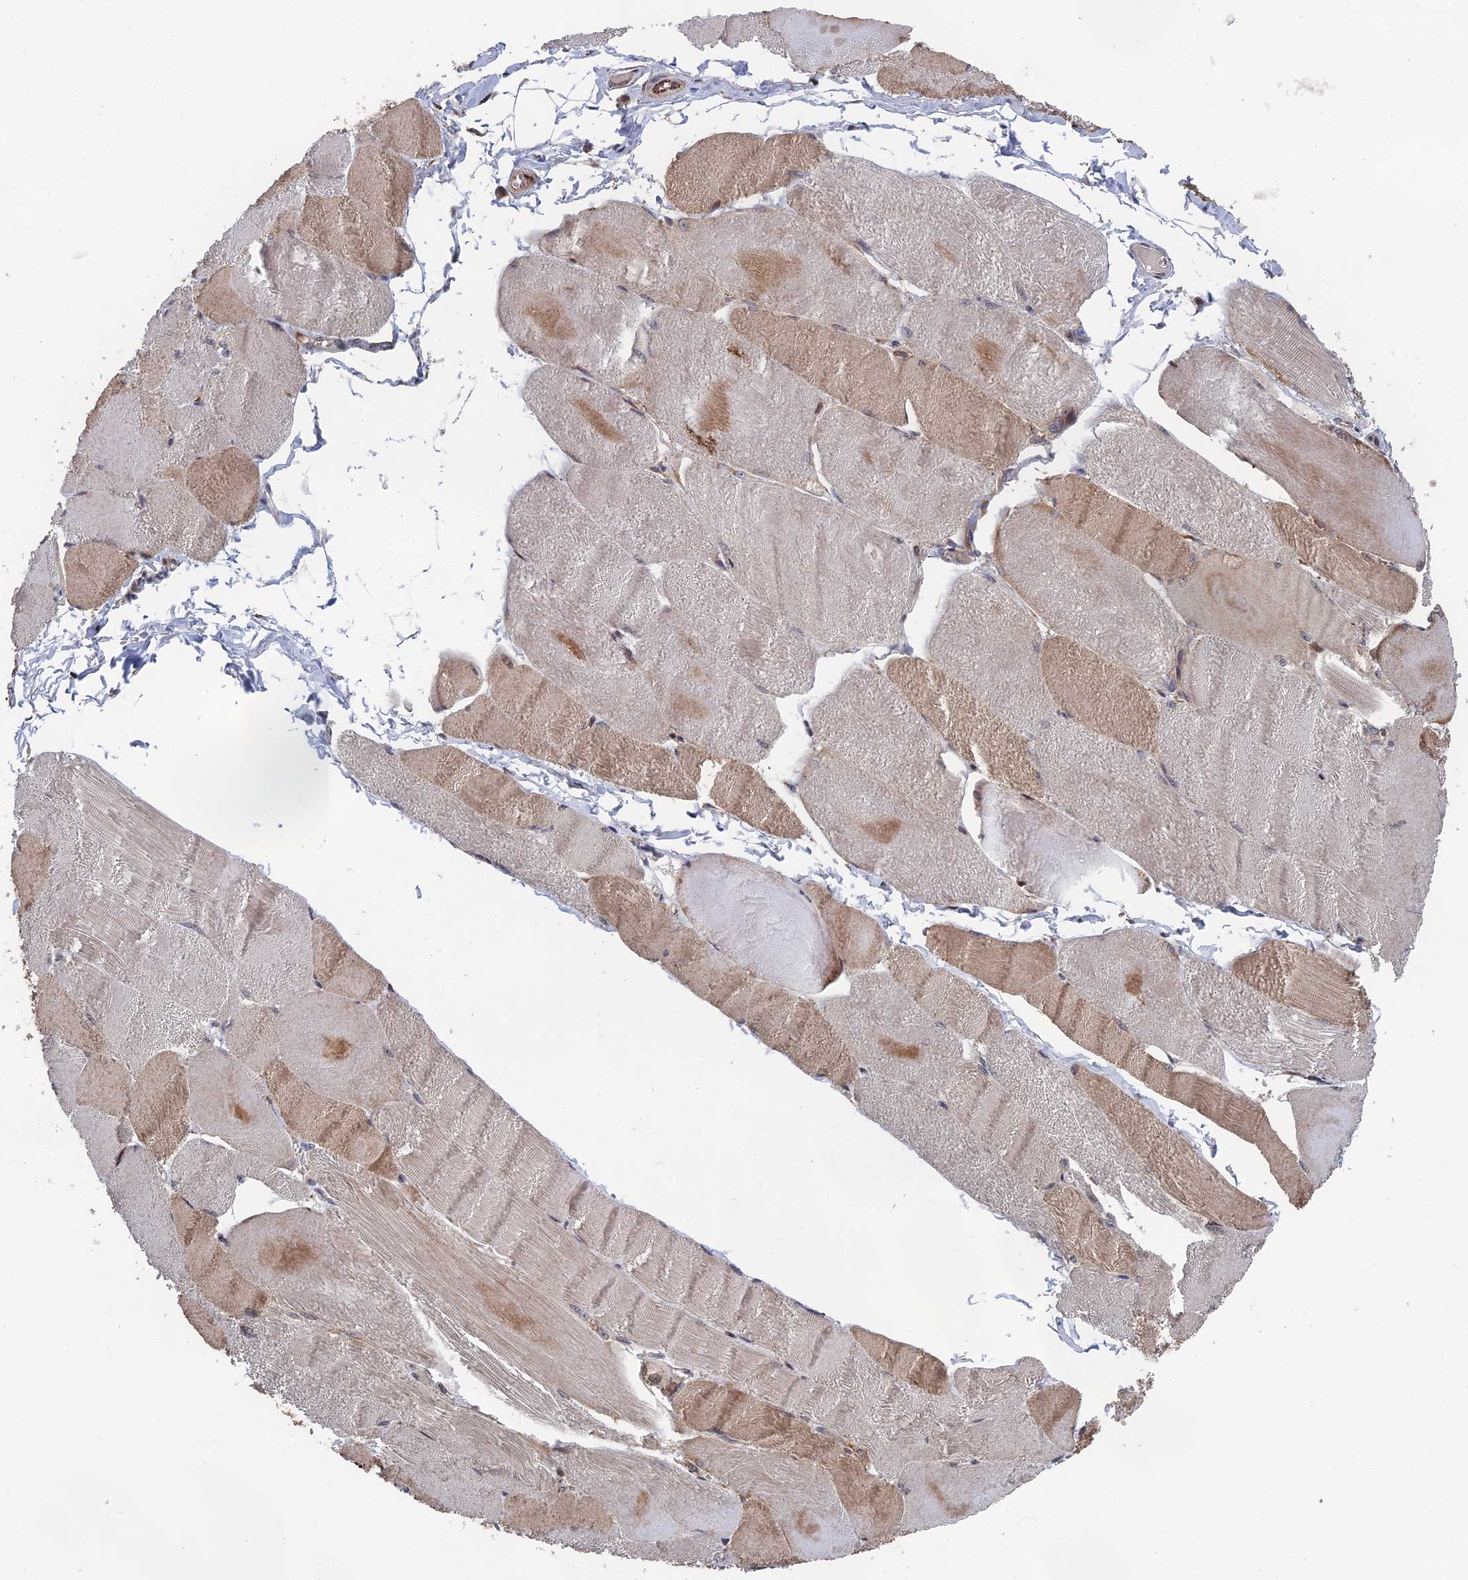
{"staining": {"intensity": "moderate", "quantity": "25%-75%", "location": "cytoplasmic/membranous"}, "tissue": "skeletal muscle", "cell_type": "Myocytes", "image_type": "normal", "snomed": [{"axis": "morphology", "description": "Normal tissue, NOS"}, {"axis": "morphology", "description": "Basal cell carcinoma"}, {"axis": "topography", "description": "Skeletal muscle"}], "caption": "Moderate cytoplasmic/membranous protein staining is seen in approximately 25%-75% of myocytes in skeletal muscle. Nuclei are stained in blue.", "gene": "GTF2IRD1", "patient": {"sex": "female", "age": 64}}